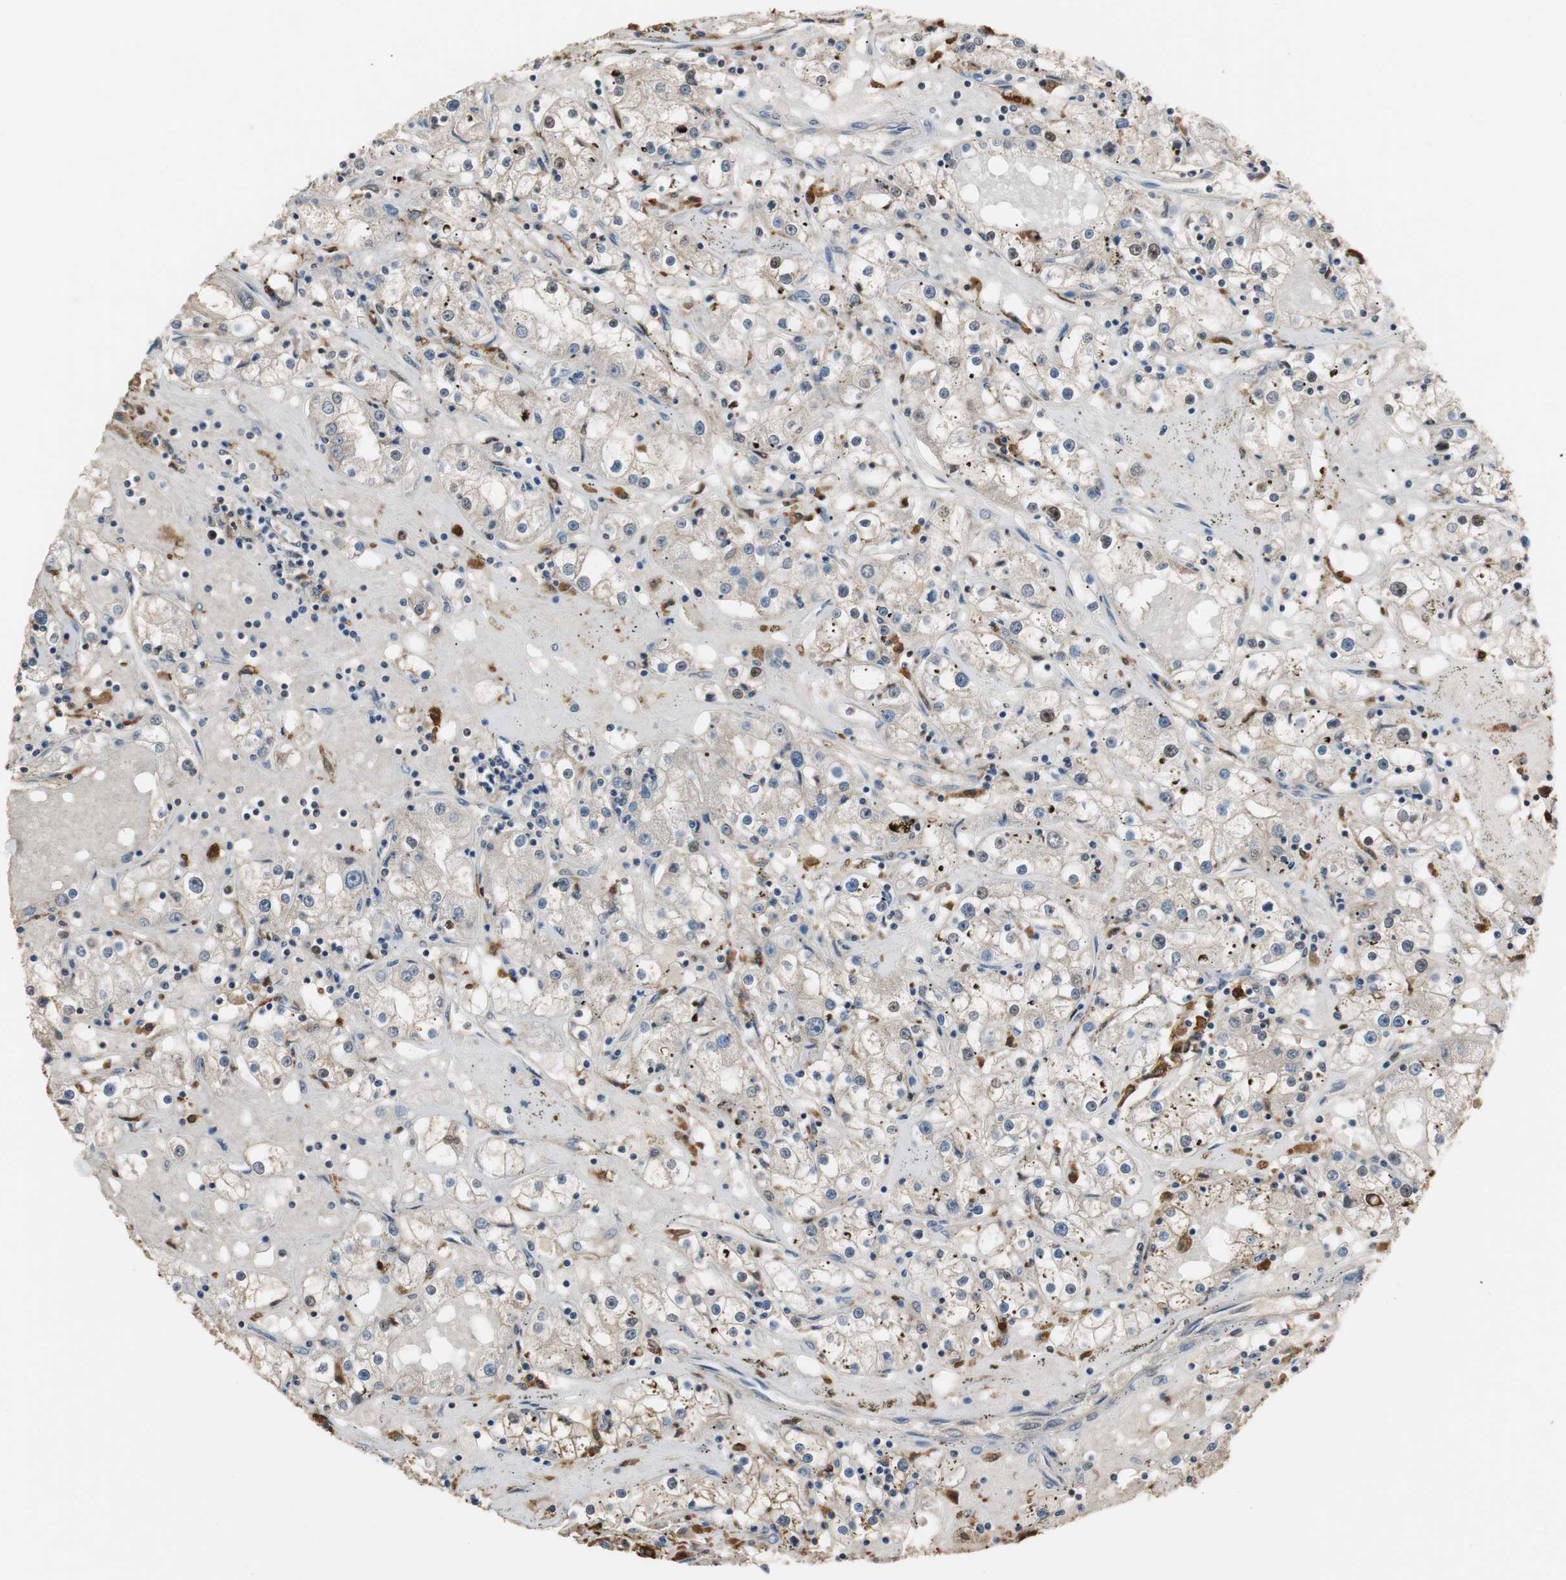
{"staining": {"intensity": "negative", "quantity": "none", "location": "none"}, "tissue": "renal cancer", "cell_type": "Tumor cells", "image_type": "cancer", "snomed": [{"axis": "morphology", "description": "Adenocarcinoma, NOS"}, {"axis": "topography", "description": "Kidney"}], "caption": "Immunohistochemistry histopathology image of neoplastic tissue: human renal cancer (adenocarcinoma) stained with DAB displays no significant protein positivity in tumor cells.", "gene": "FEN1", "patient": {"sex": "male", "age": 56}}